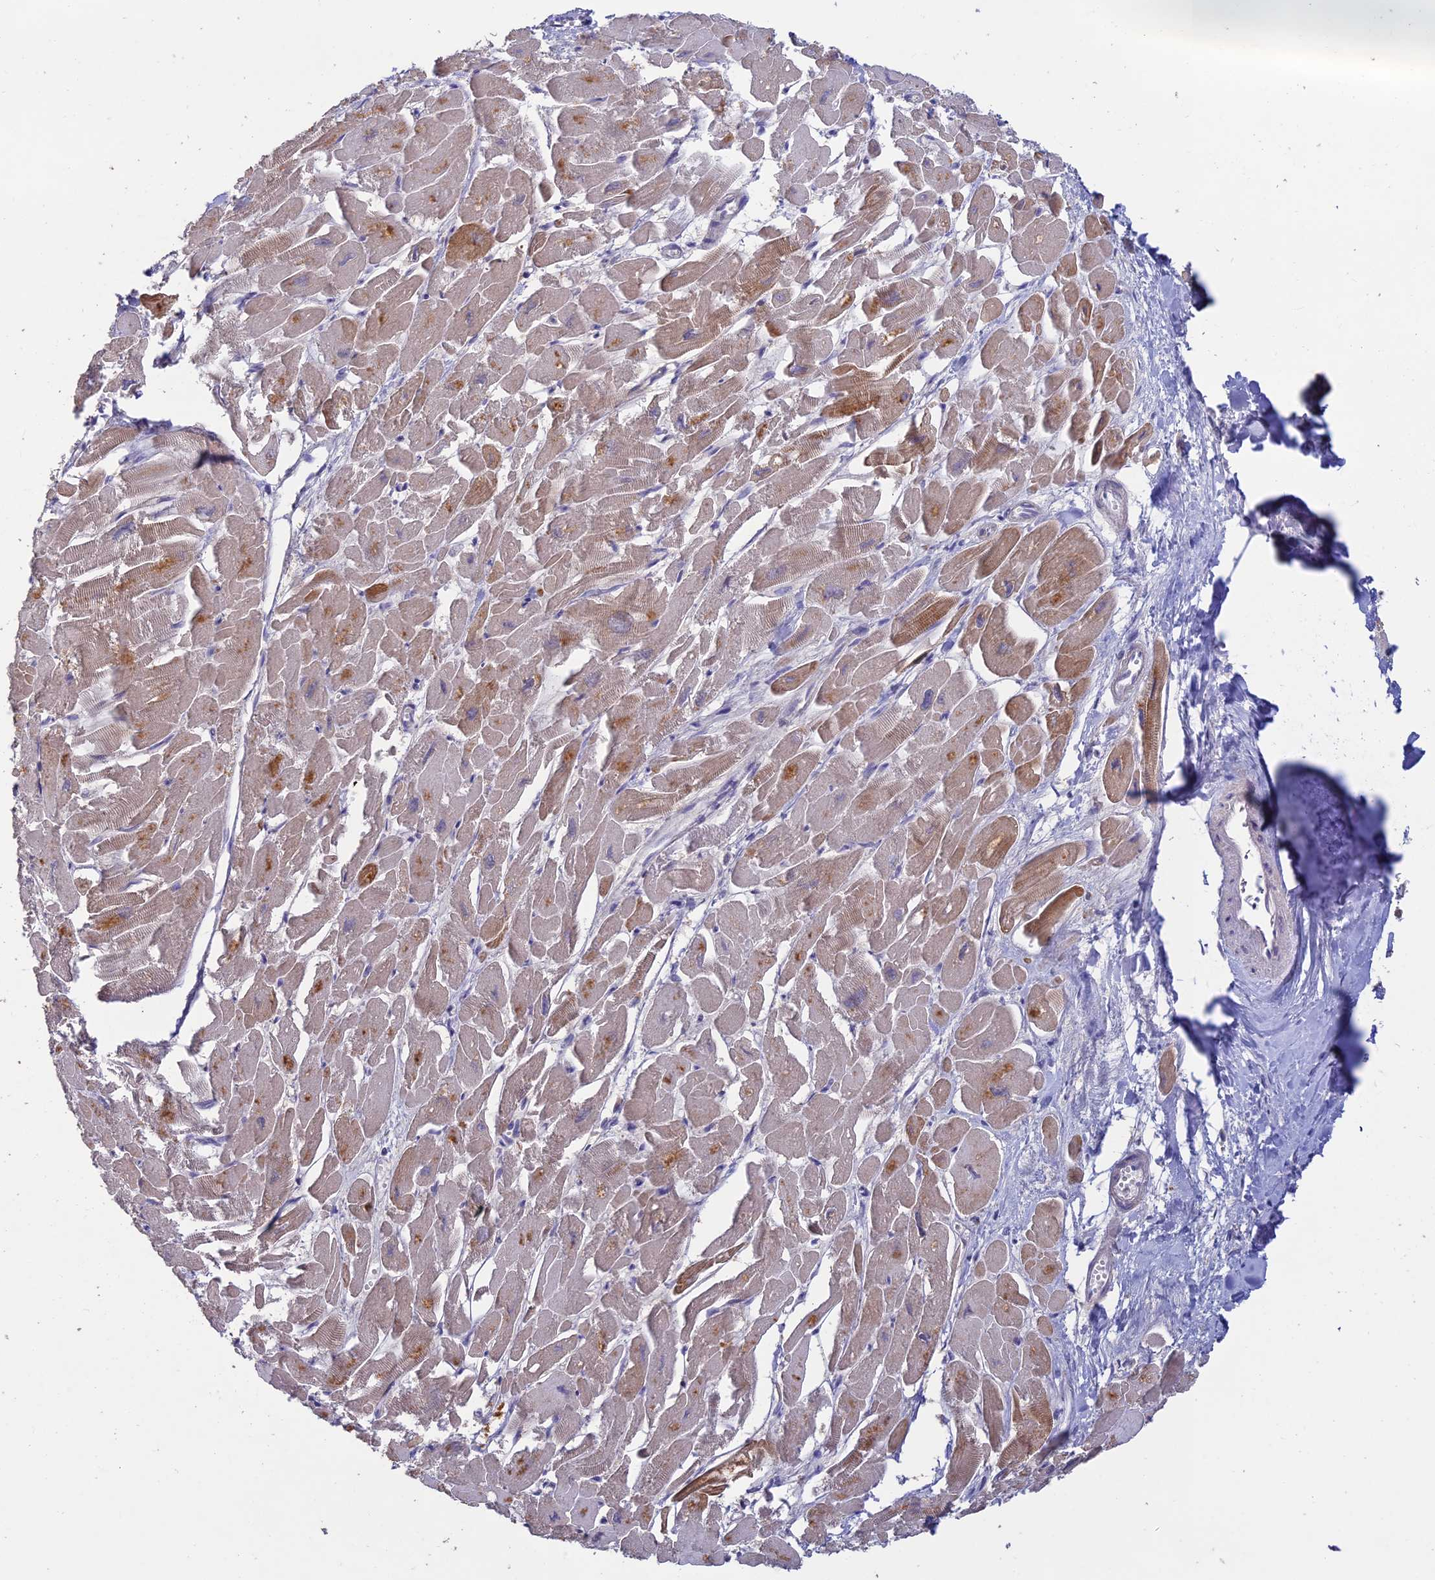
{"staining": {"intensity": "moderate", "quantity": "25%-75%", "location": "cytoplasmic/membranous"}, "tissue": "heart muscle", "cell_type": "Cardiomyocytes", "image_type": "normal", "snomed": [{"axis": "morphology", "description": "Normal tissue, NOS"}, {"axis": "topography", "description": "Heart"}], "caption": "Immunohistochemical staining of normal human heart muscle displays 25%-75% levels of moderate cytoplasmic/membranous protein positivity in approximately 25%-75% of cardiomyocytes. The protein is shown in brown color, while the nuclei are stained blue.", "gene": "FASTKD5", "patient": {"sex": "male", "age": 54}}